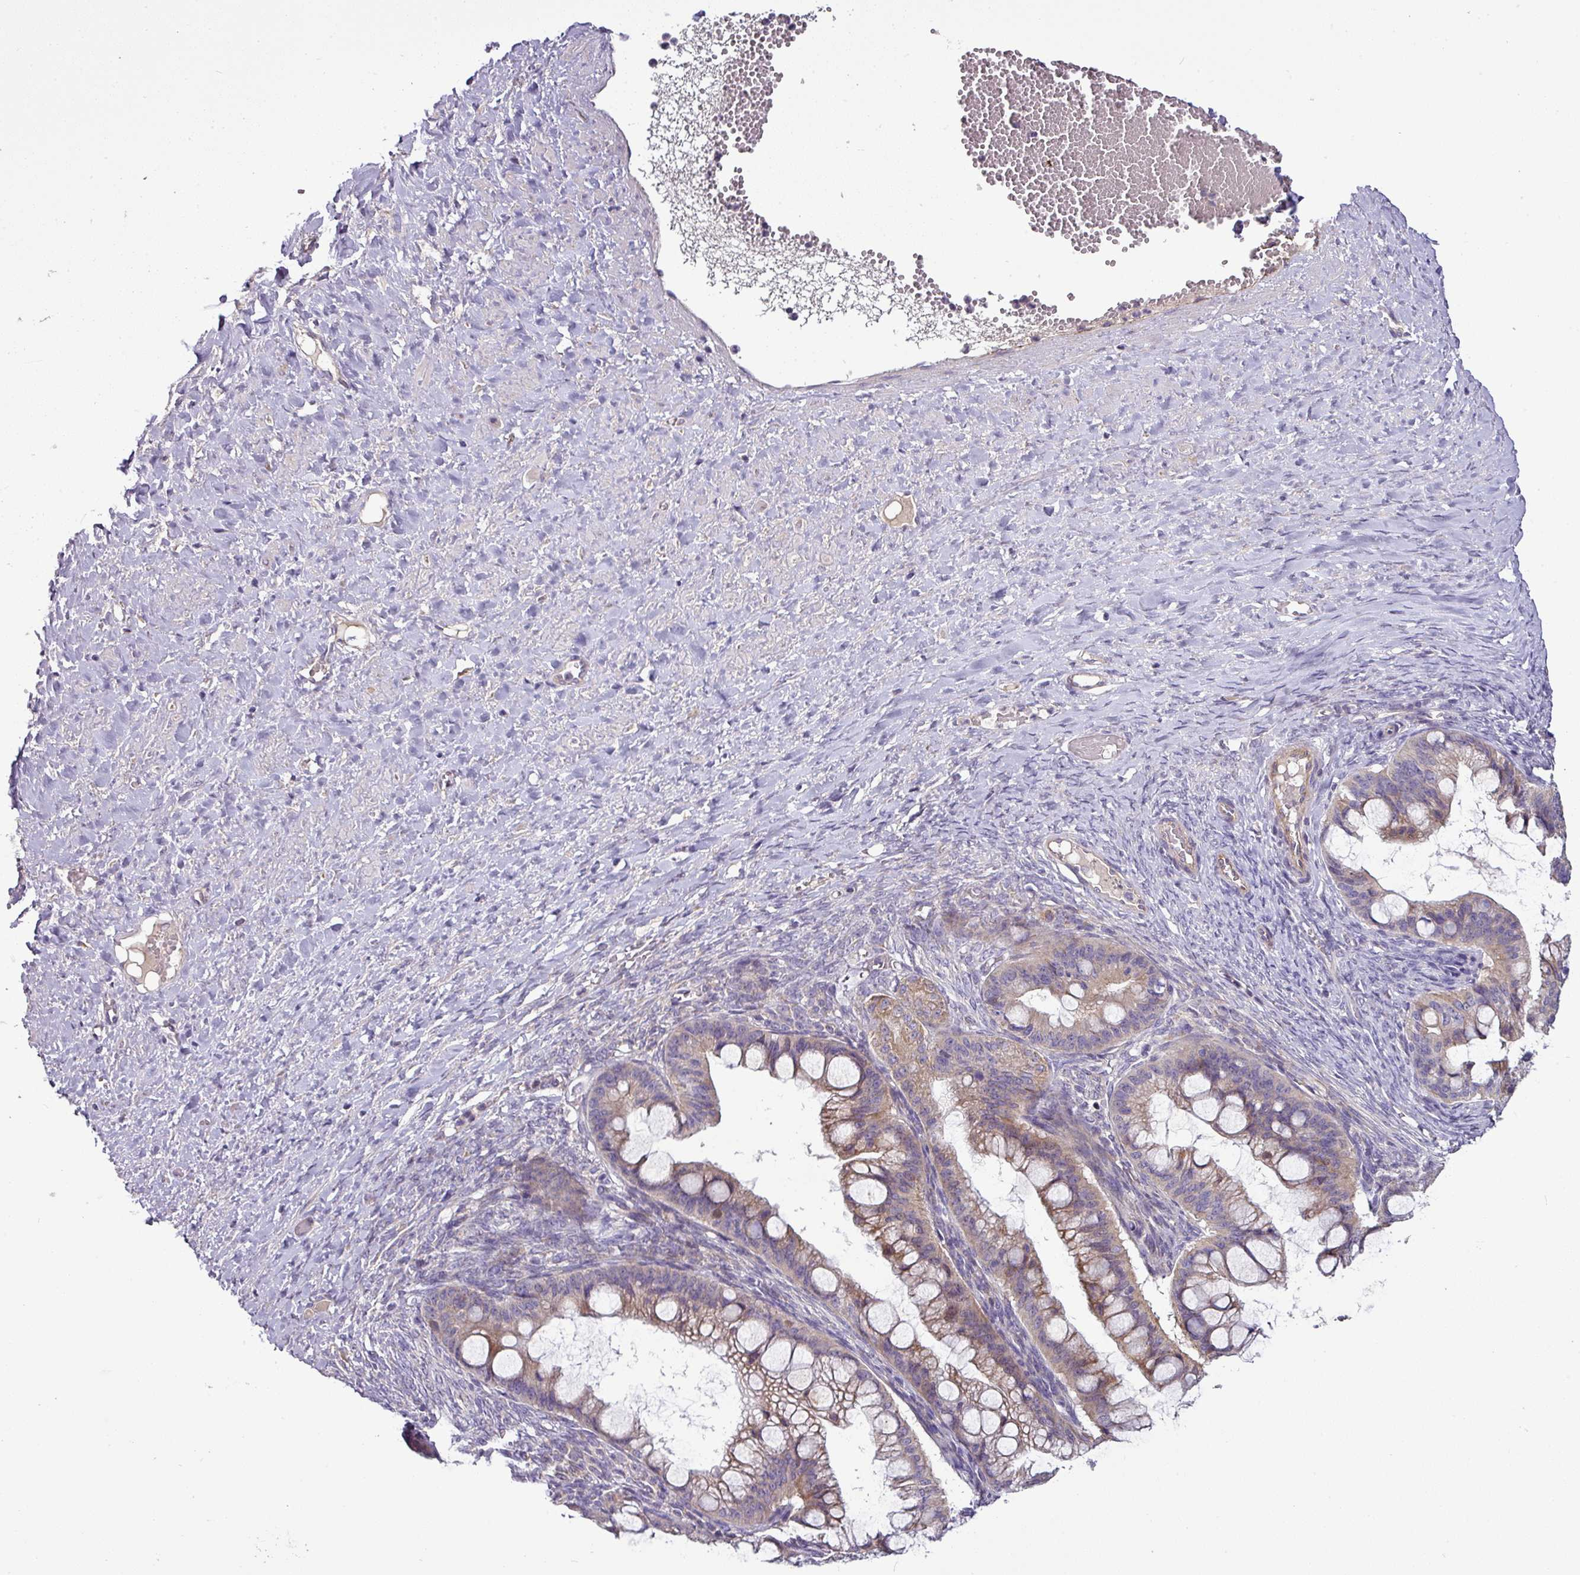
{"staining": {"intensity": "moderate", "quantity": "25%-75%", "location": "cytoplasmic/membranous"}, "tissue": "ovarian cancer", "cell_type": "Tumor cells", "image_type": "cancer", "snomed": [{"axis": "morphology", "description": "Cystadenocarcinoma, mucinous, NOS"}, {"axis": "topography", "description": "Ovary"}], "caption": "Immunohistochemical staining of ovarian cancer (mucinous cystadenocarcinoma) shows moderate cytoplasmic/membranous protein positivity in approximately 25%-75% of tumor cells.", "gene": "GAN", "patient": {"sex": "female", "age": 73}}